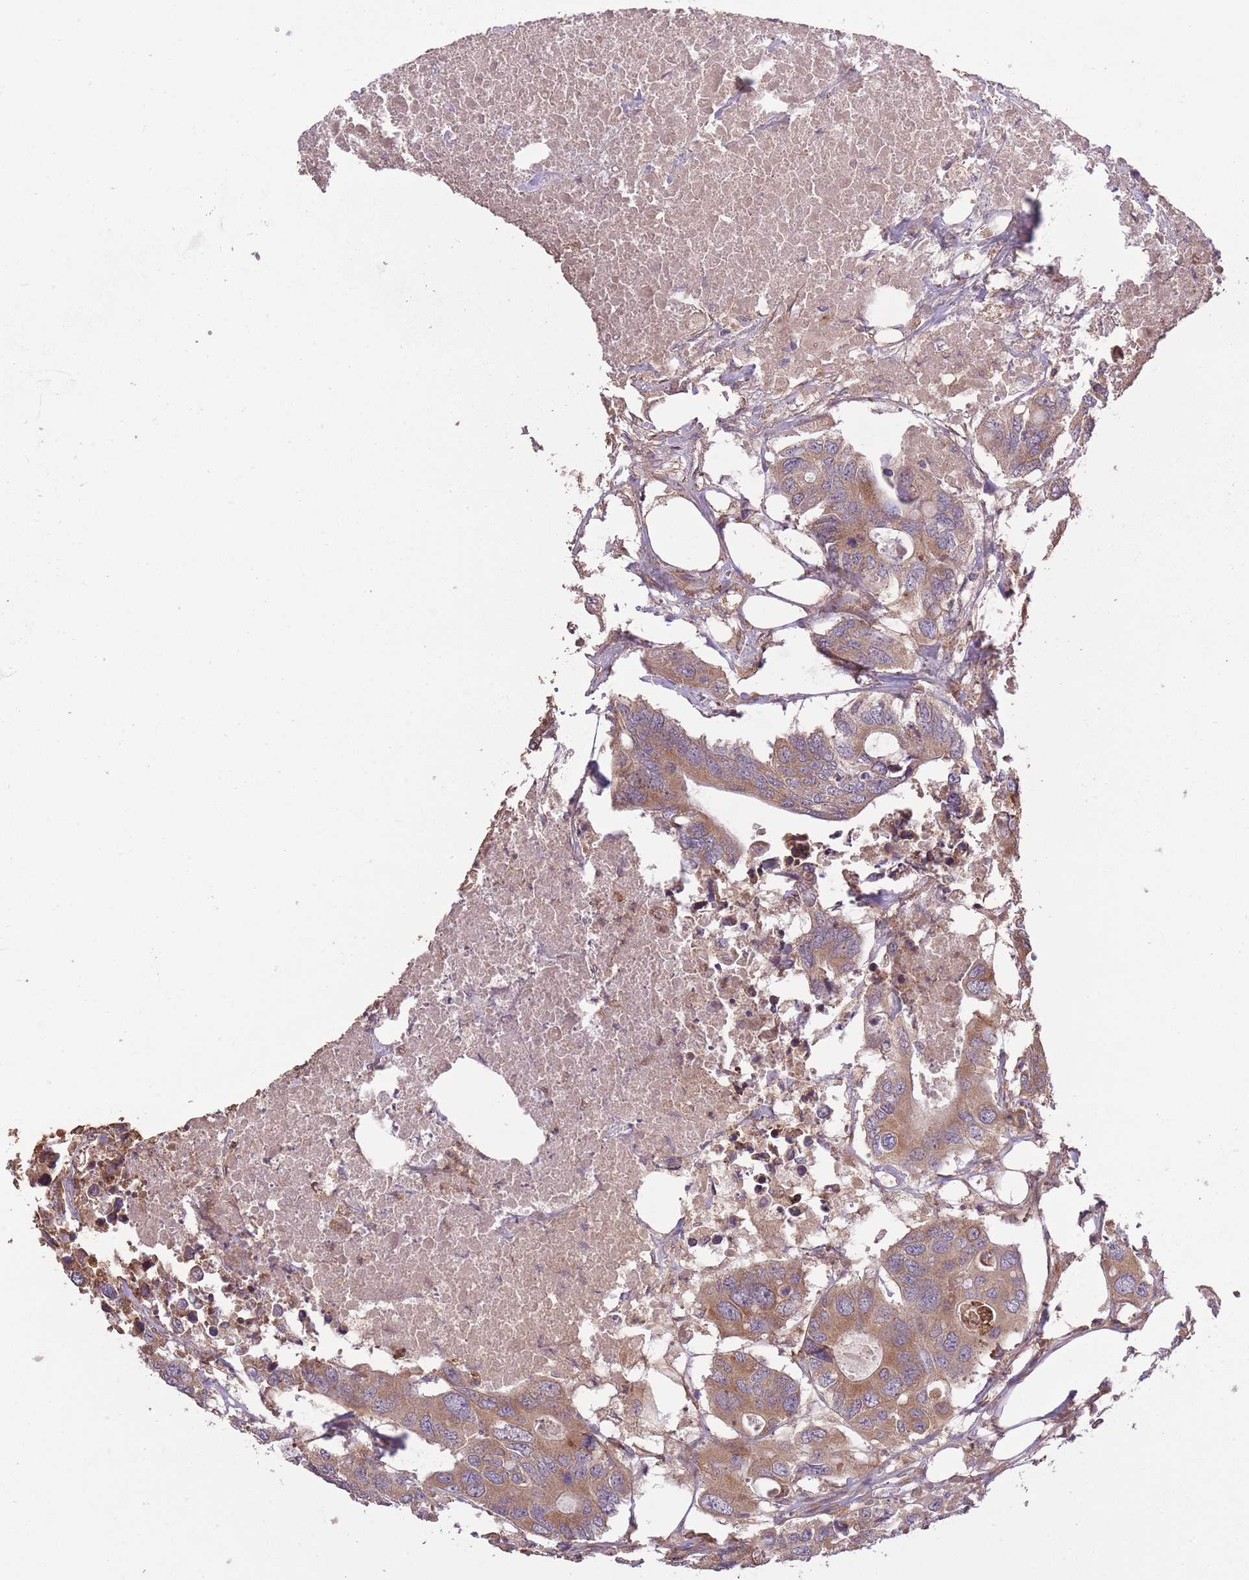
{"staining": {"intensity": "moderate", "quantity": ">75%", "location": "cytoplasmic/membranous"}, "tissue": "colorectal cancer", "cell_type": "Tumor cells", "image_type": "cancer", "snomed": [{"axis": "morphology", "description": "Adenocarcinoma, NOS"}, {"axis": "topography", "description": "Colon"}], "caption": "Immunohistochemistry (IHC) histopathology image of human colorectal cancer (adenocarcinoma) stained for a protein (brown), which exhibits medium levels of moderate cytoplasmic/membranous expression in about >75% of tumor cells.", "gene": "CISH", "patient": {"sex": "male", "age": 71}}